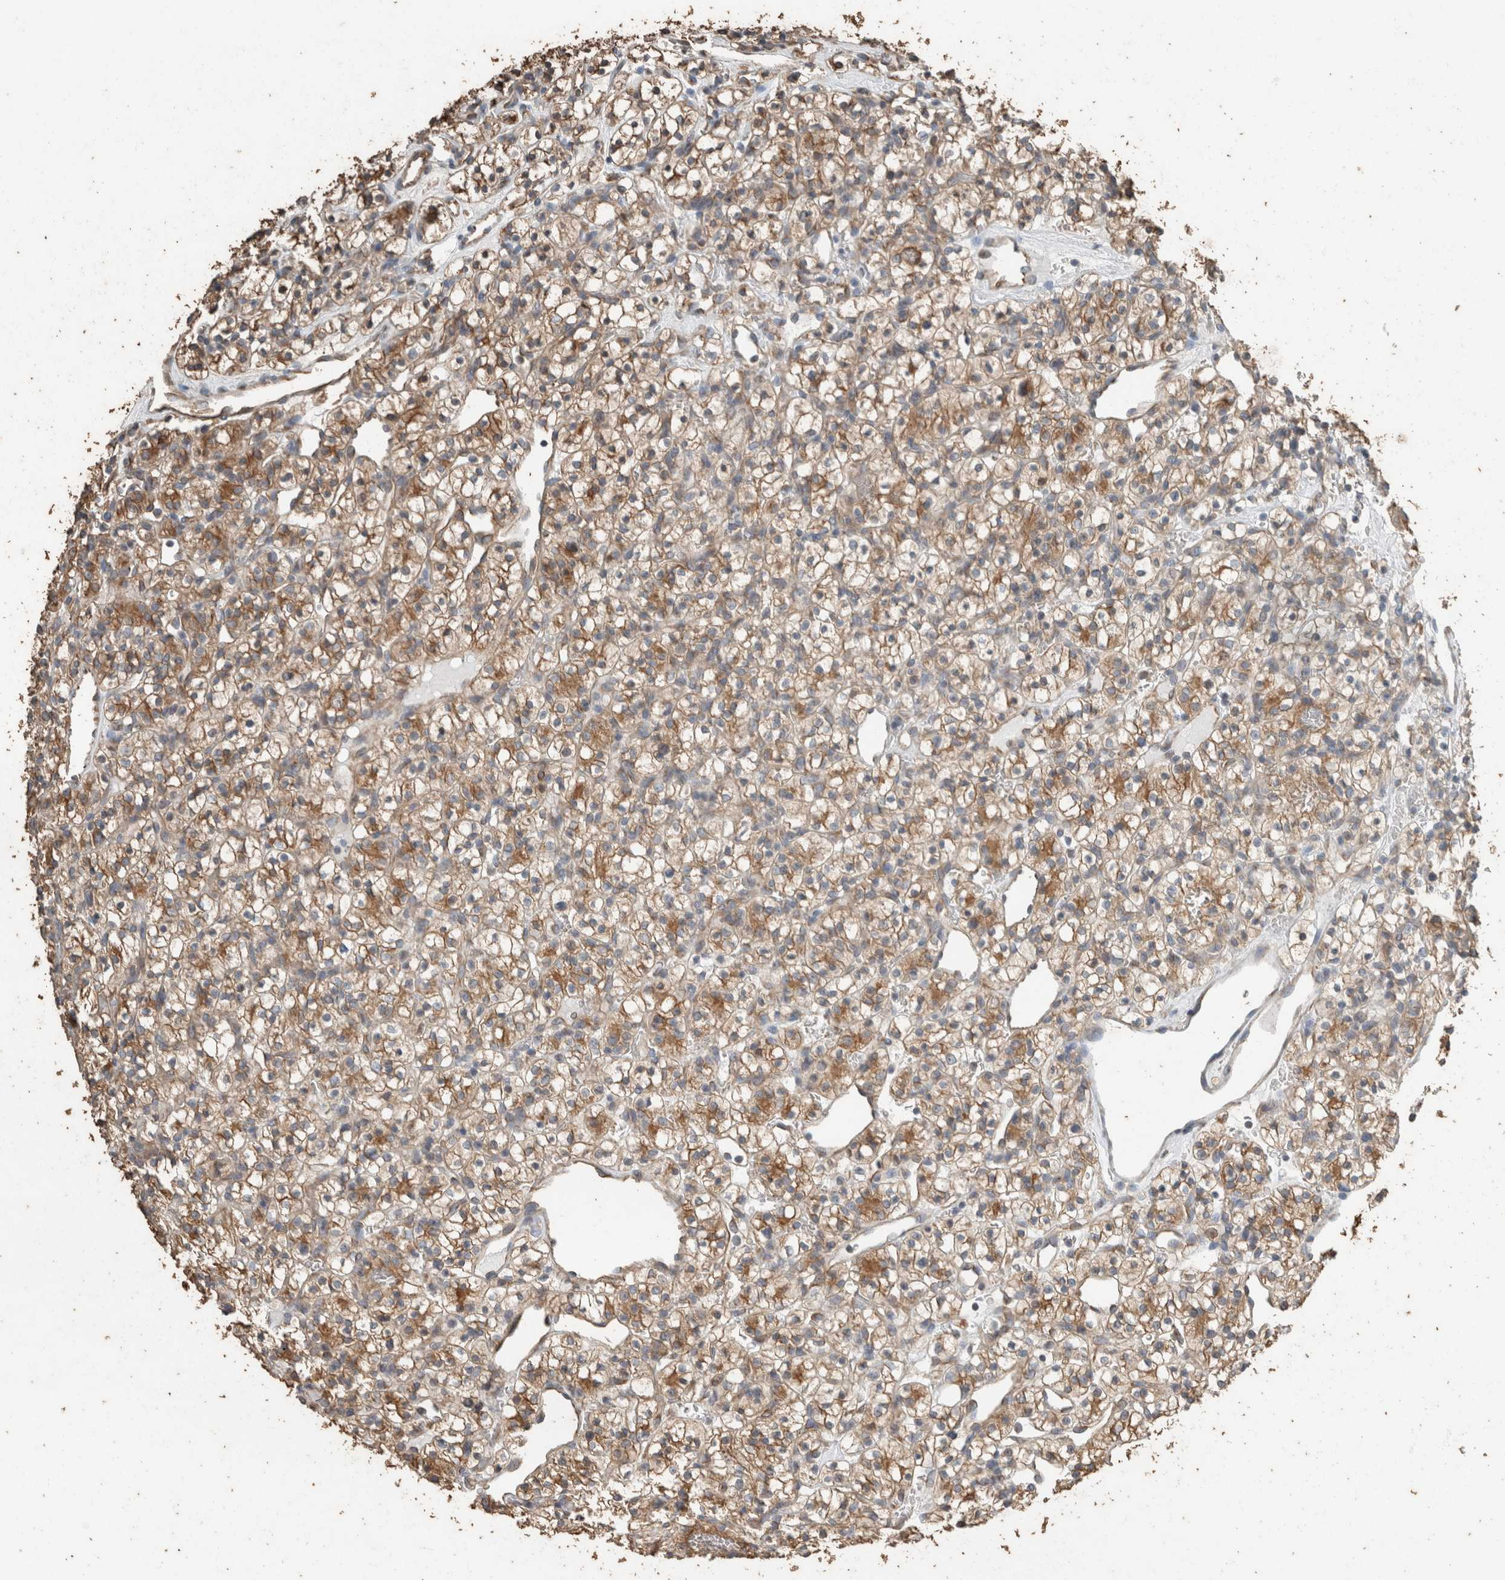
{"staining": {"intensity": "moderate", "quantity": ">75%", "location": "cytoplasmic/membranous"}, "tissue": "renal cancer", "cell_type": "Tumor cells", "image_type": "cancer", "snomed": [{"axis": "morphology", "description": "Adenocarcinoma, NOS"}, {"axis": "topography", "description": "Kidney"}], "caption": "An image of human renal cancer stained for a protein demonstrates moderate cytoplasmic/membranous brown staining in tumor cells. Nuclei are stained in blue.", "gene": "ACVR2B", "patient": {"sex": "female", "age": 57}}